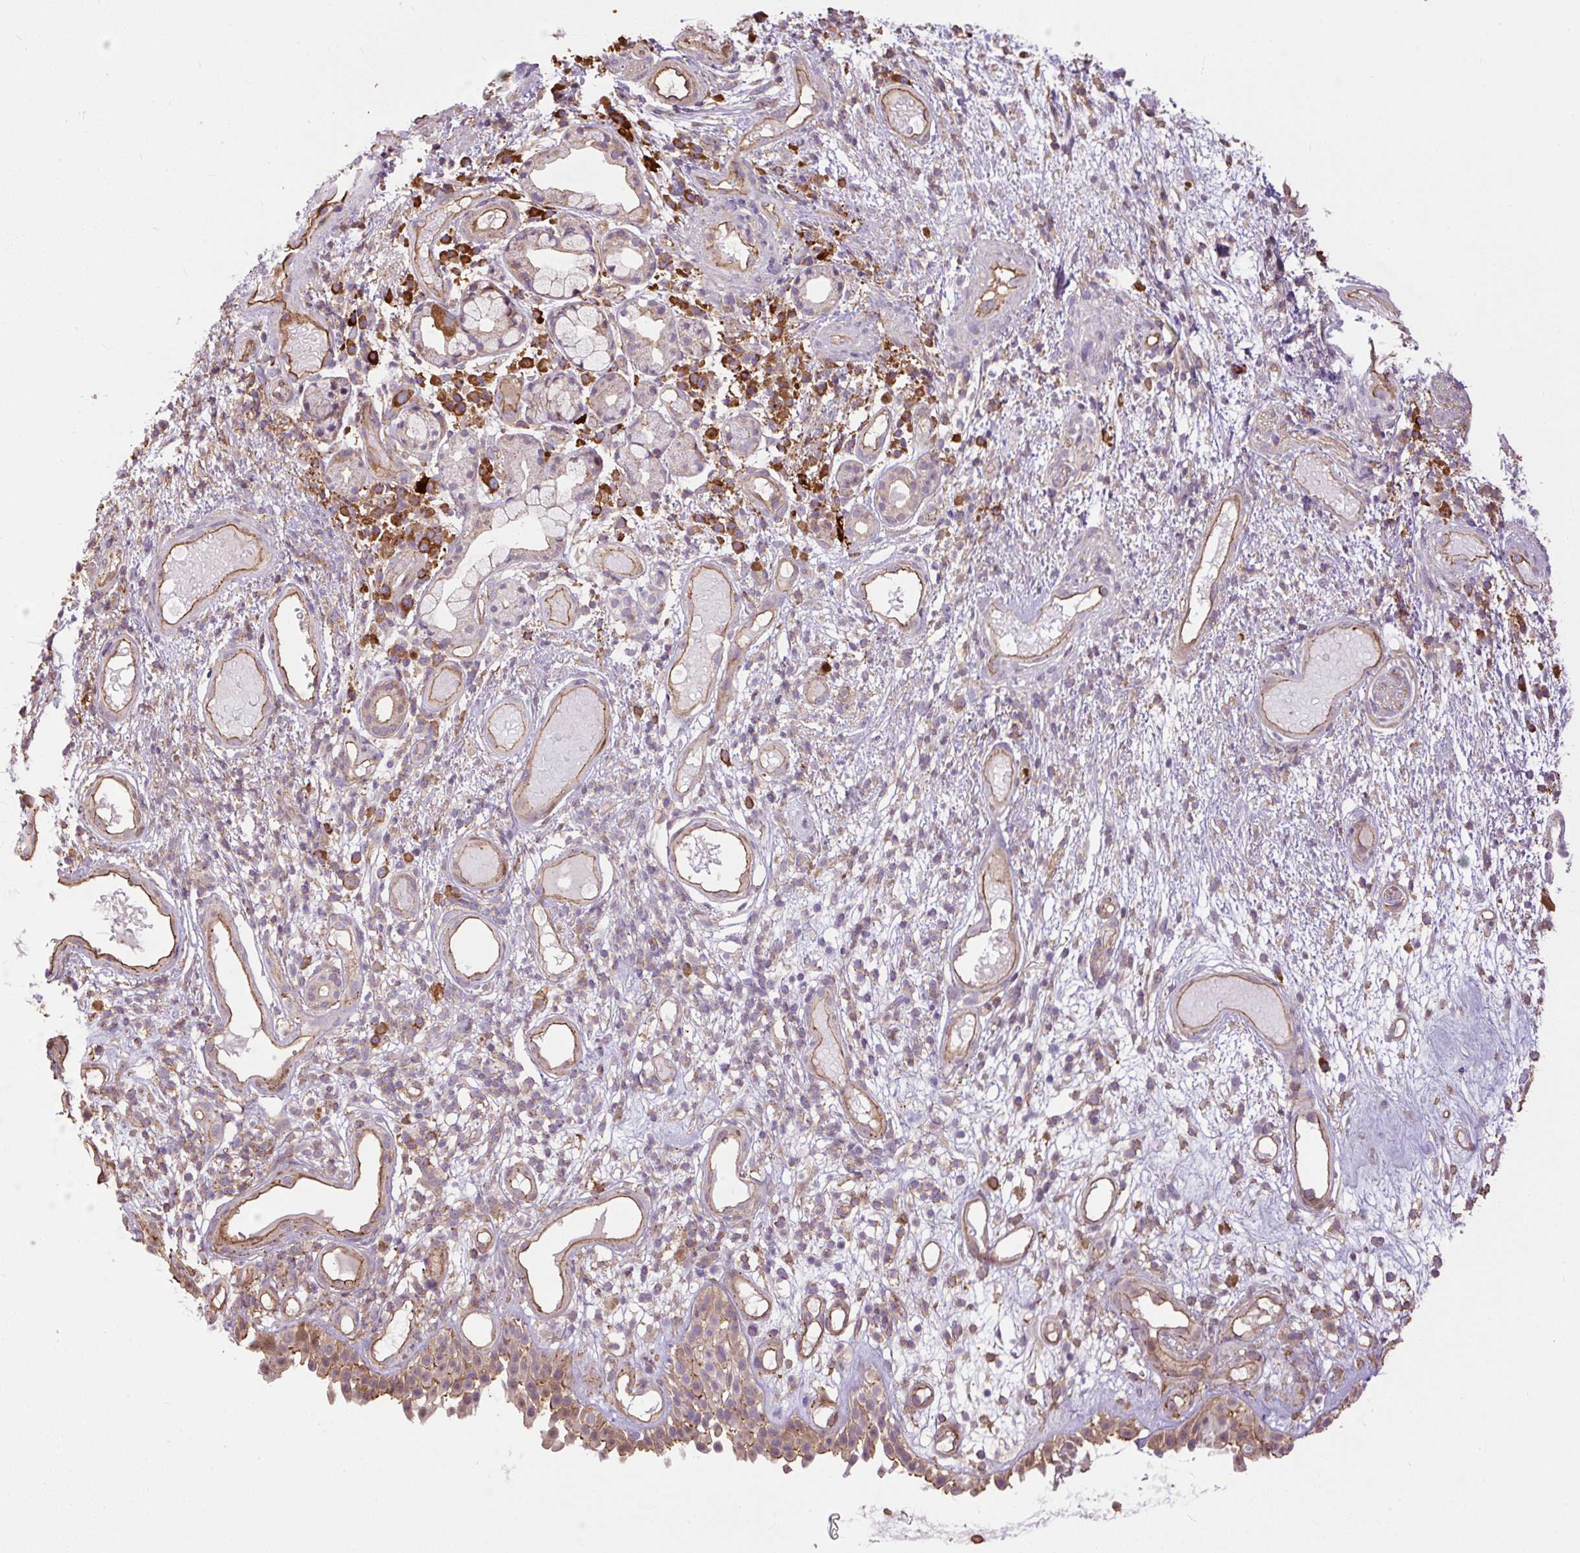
{"staining": {"intensity": "moderate", "quantity": ">75%", "location": "cytoplasmic/membranous"}, "tissue": "nasopharynx", "cell_type": "Respiratory epithelial cells", "image_type": "normal", "snomed": [{"axis": "morphology", "description": "Normal tissue, NOS"}, {"axis": "morphology", "description": "Inflammation, NOS"}, {"axis": "topography", "description": "Nasopharynx"}], "caption": "Respiratory epithelial cells exhibit medium levels of moderate cytoplasmic/membranous positivity in about >75% of cells in unremarkable human nasopharynx. The staining was performed using DAB (3,3'-diaminobenzidine) to visualize the protein expression in brown, while the nuclei were stained in blue with hematoxylin (Magnification: 20x).", "gene": "PPME1", "patient": {"sex": "male", "age": 54}}